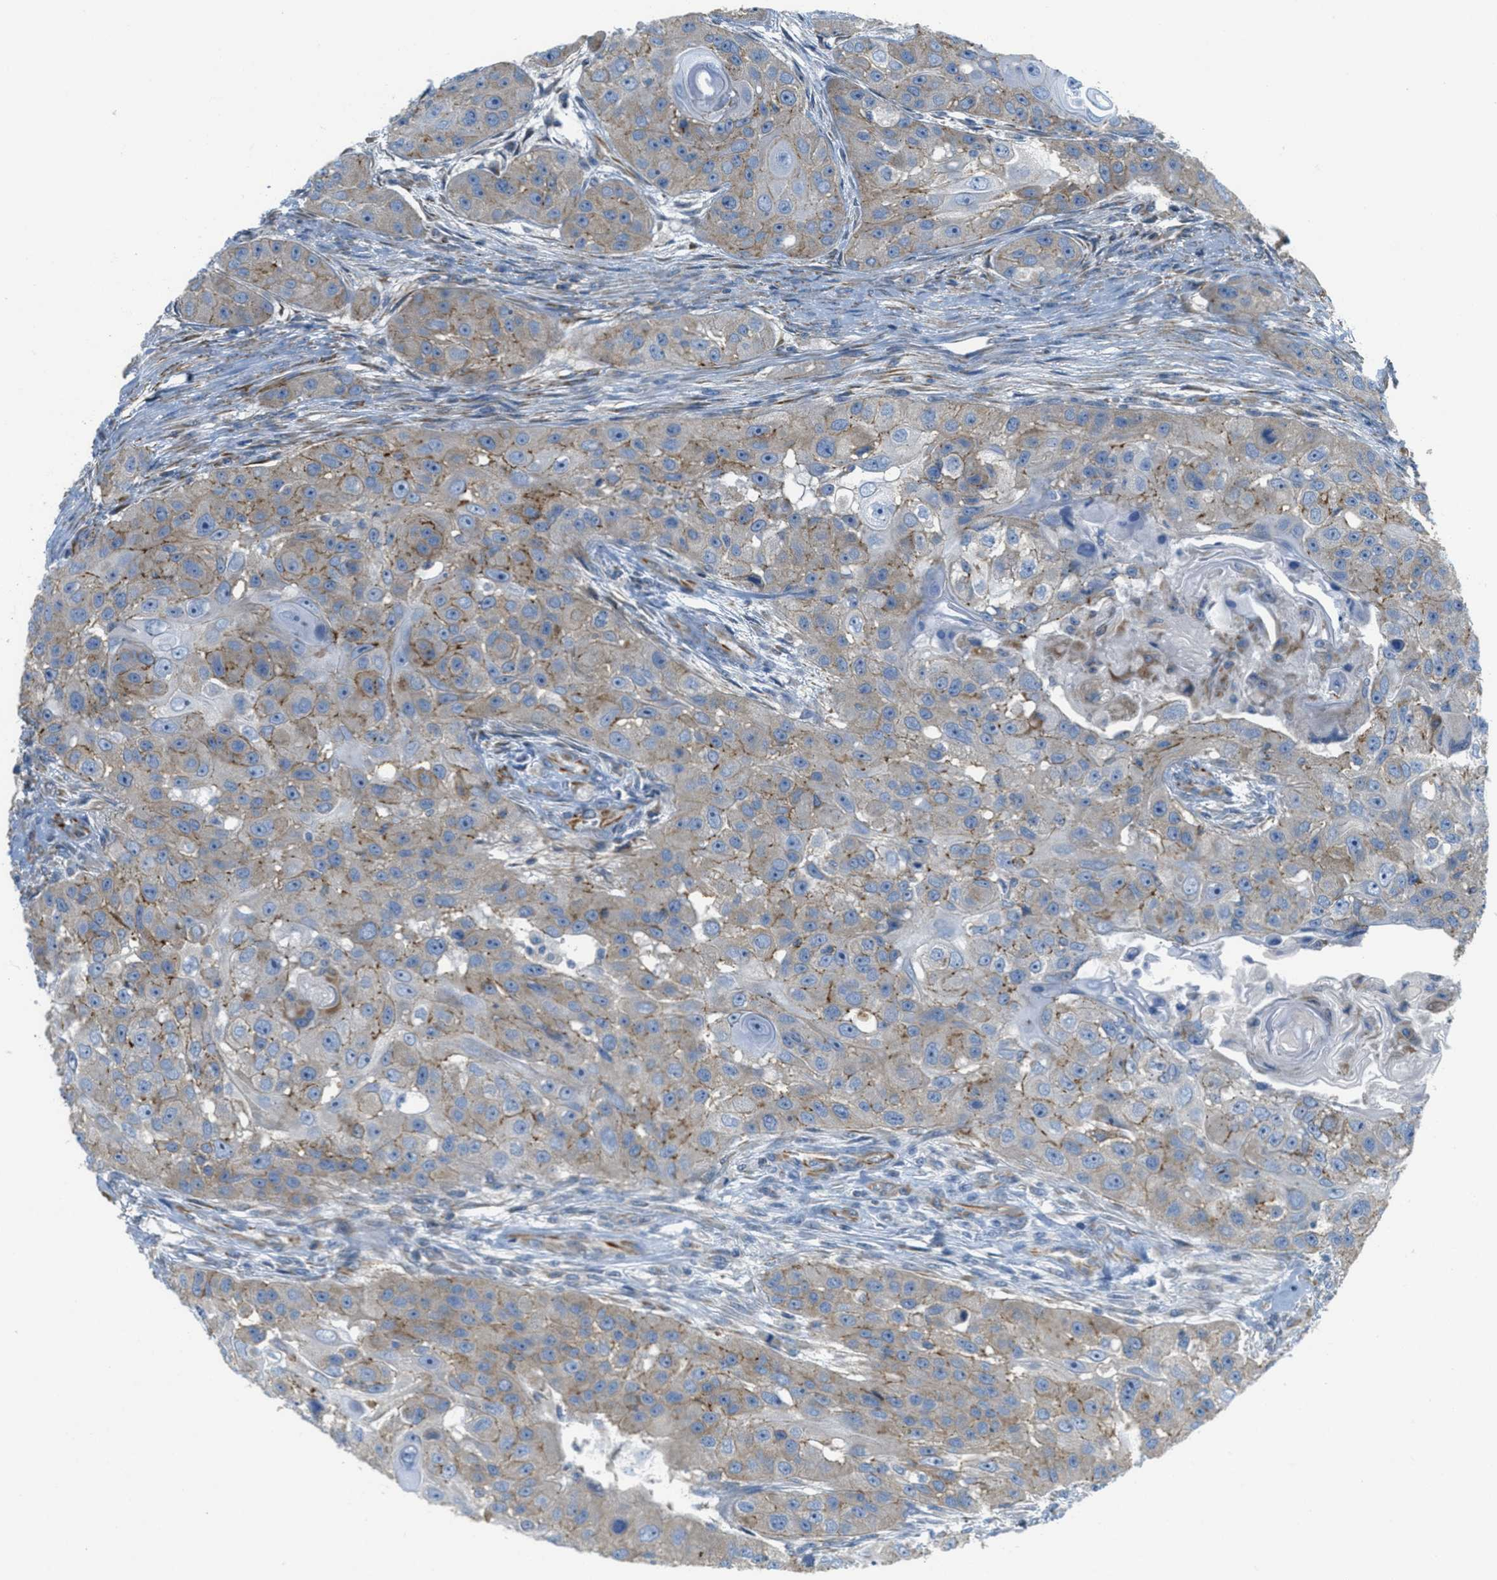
{"staining": {"intensity": "moderate", "quantity": "<25%", "location": "cytoplasmic/membranous"}, "tissue": "head and neck cancer", "cell_type": "Tumor cells", "image_type": "cancer", "snomed": [{"axis": "morphology", "description": "Normal tissue, NOS"}, {"axis": "morphology", "description": "Squamous cell carcinoma, NOS"}, {"axis": "topography", "description": "Skeletal muscle"}, {"axis": "topography", "description": "Head-Neck"}], "caption": "DAB (3,3'-diaminobenzidine) immunohistochemical staining of human head and neck cancer (squamous cell carcinoma) demonstrates moderate cytoplasmic/membranous protein staining in about <25% of tumor cells.", "gene": "BTN3A1", "patient": {"sex": "male", "age": 51}}